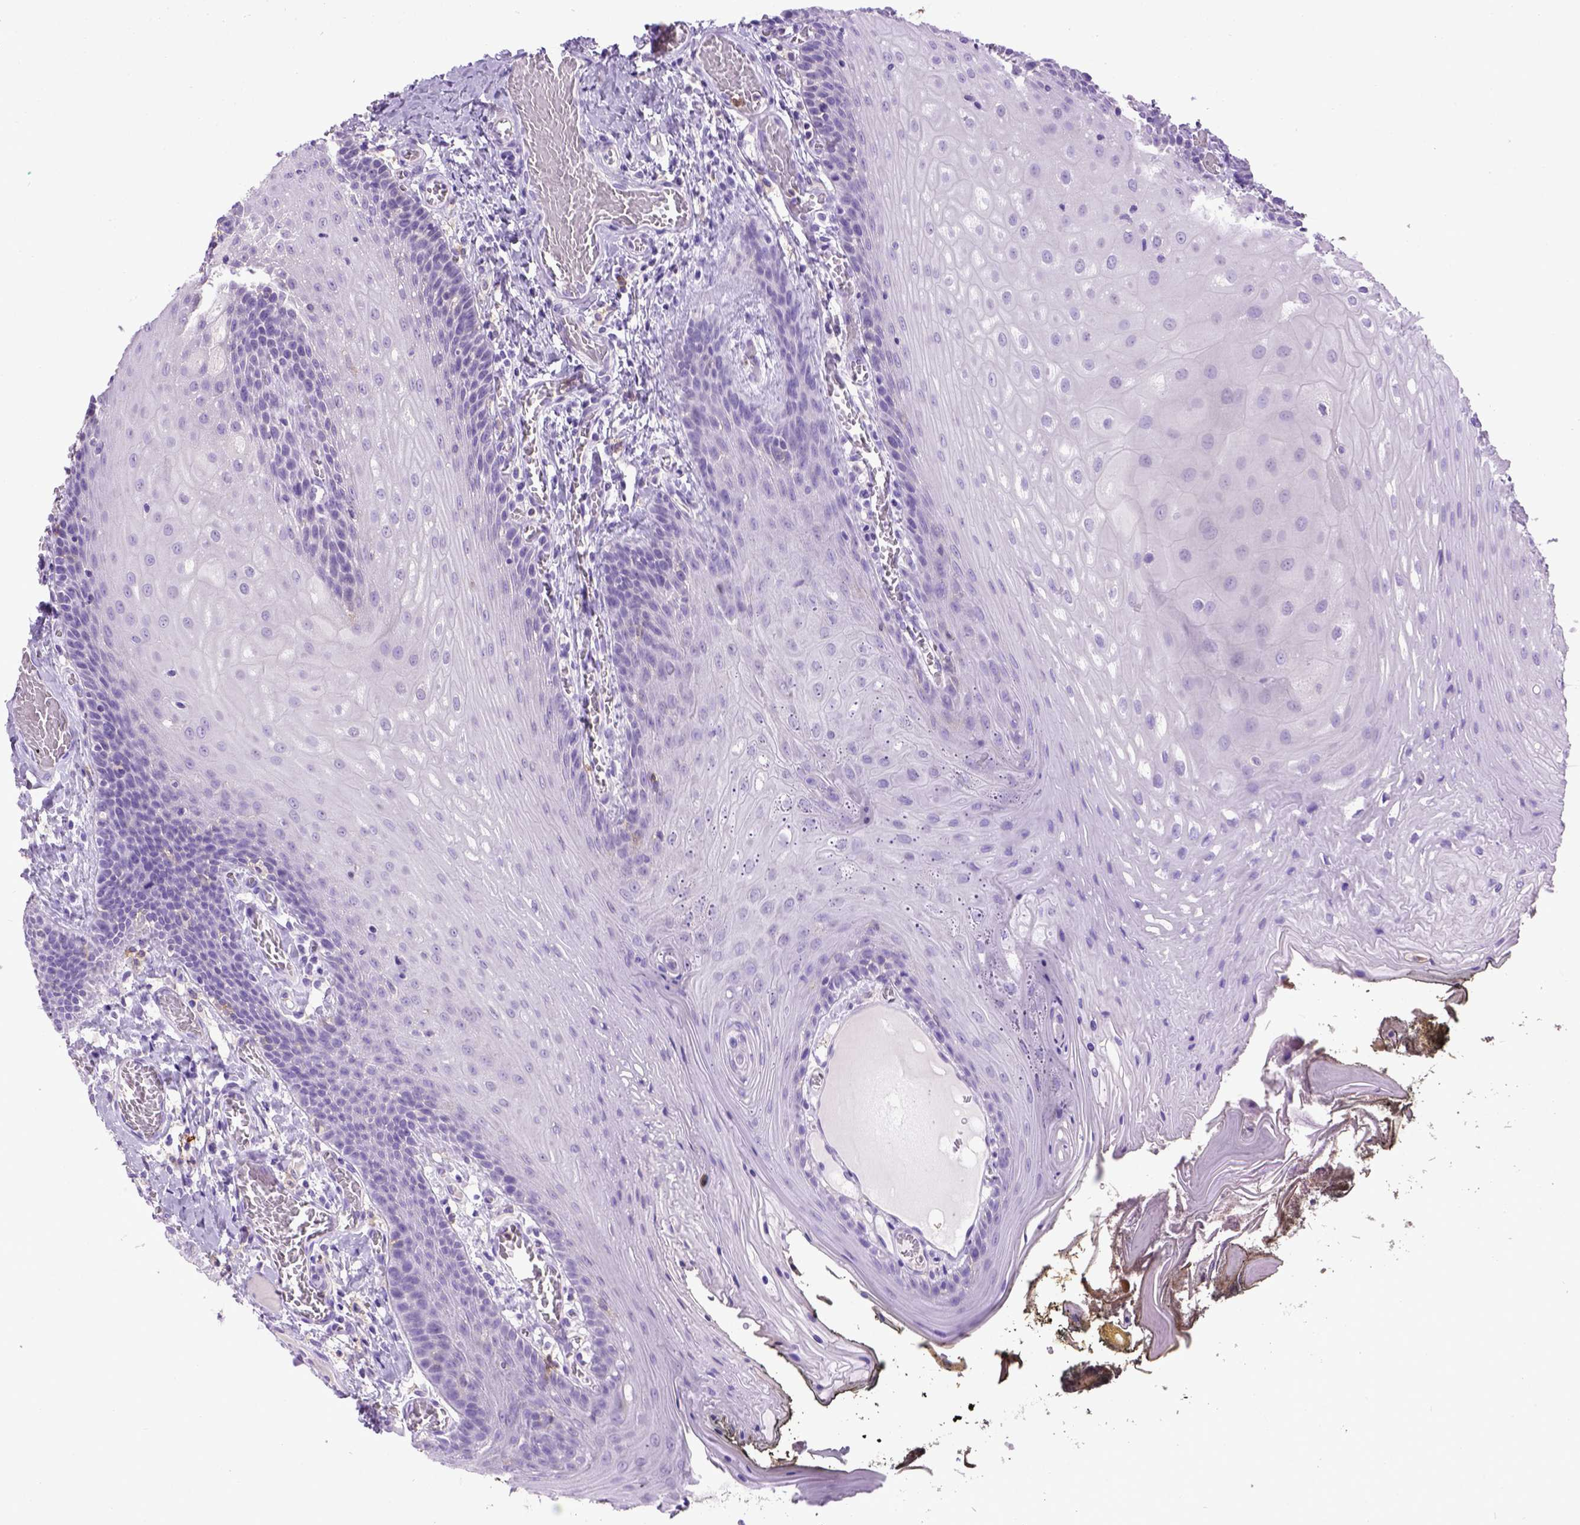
{"staining": {"intensity": "negative", "quantity": "none", "location": "none"}, "tissue": "oral mucosa", "cell_type": "Squamous epithelial cells", "image_type": "normal", "snomed": [{"axis": "morphology", "description": "Normal tissue, NOS"}, {"axis": "topography", "description": "Oral tissue"}], "caption": "There is no significant positivity in squamous epithelial cells of oral mucosa. (Immunohistochemistry (ihc), brightfield microscopy, high magnification).", "gene": "ITGAX", "patient": {"sex": "male", "age": 9}}